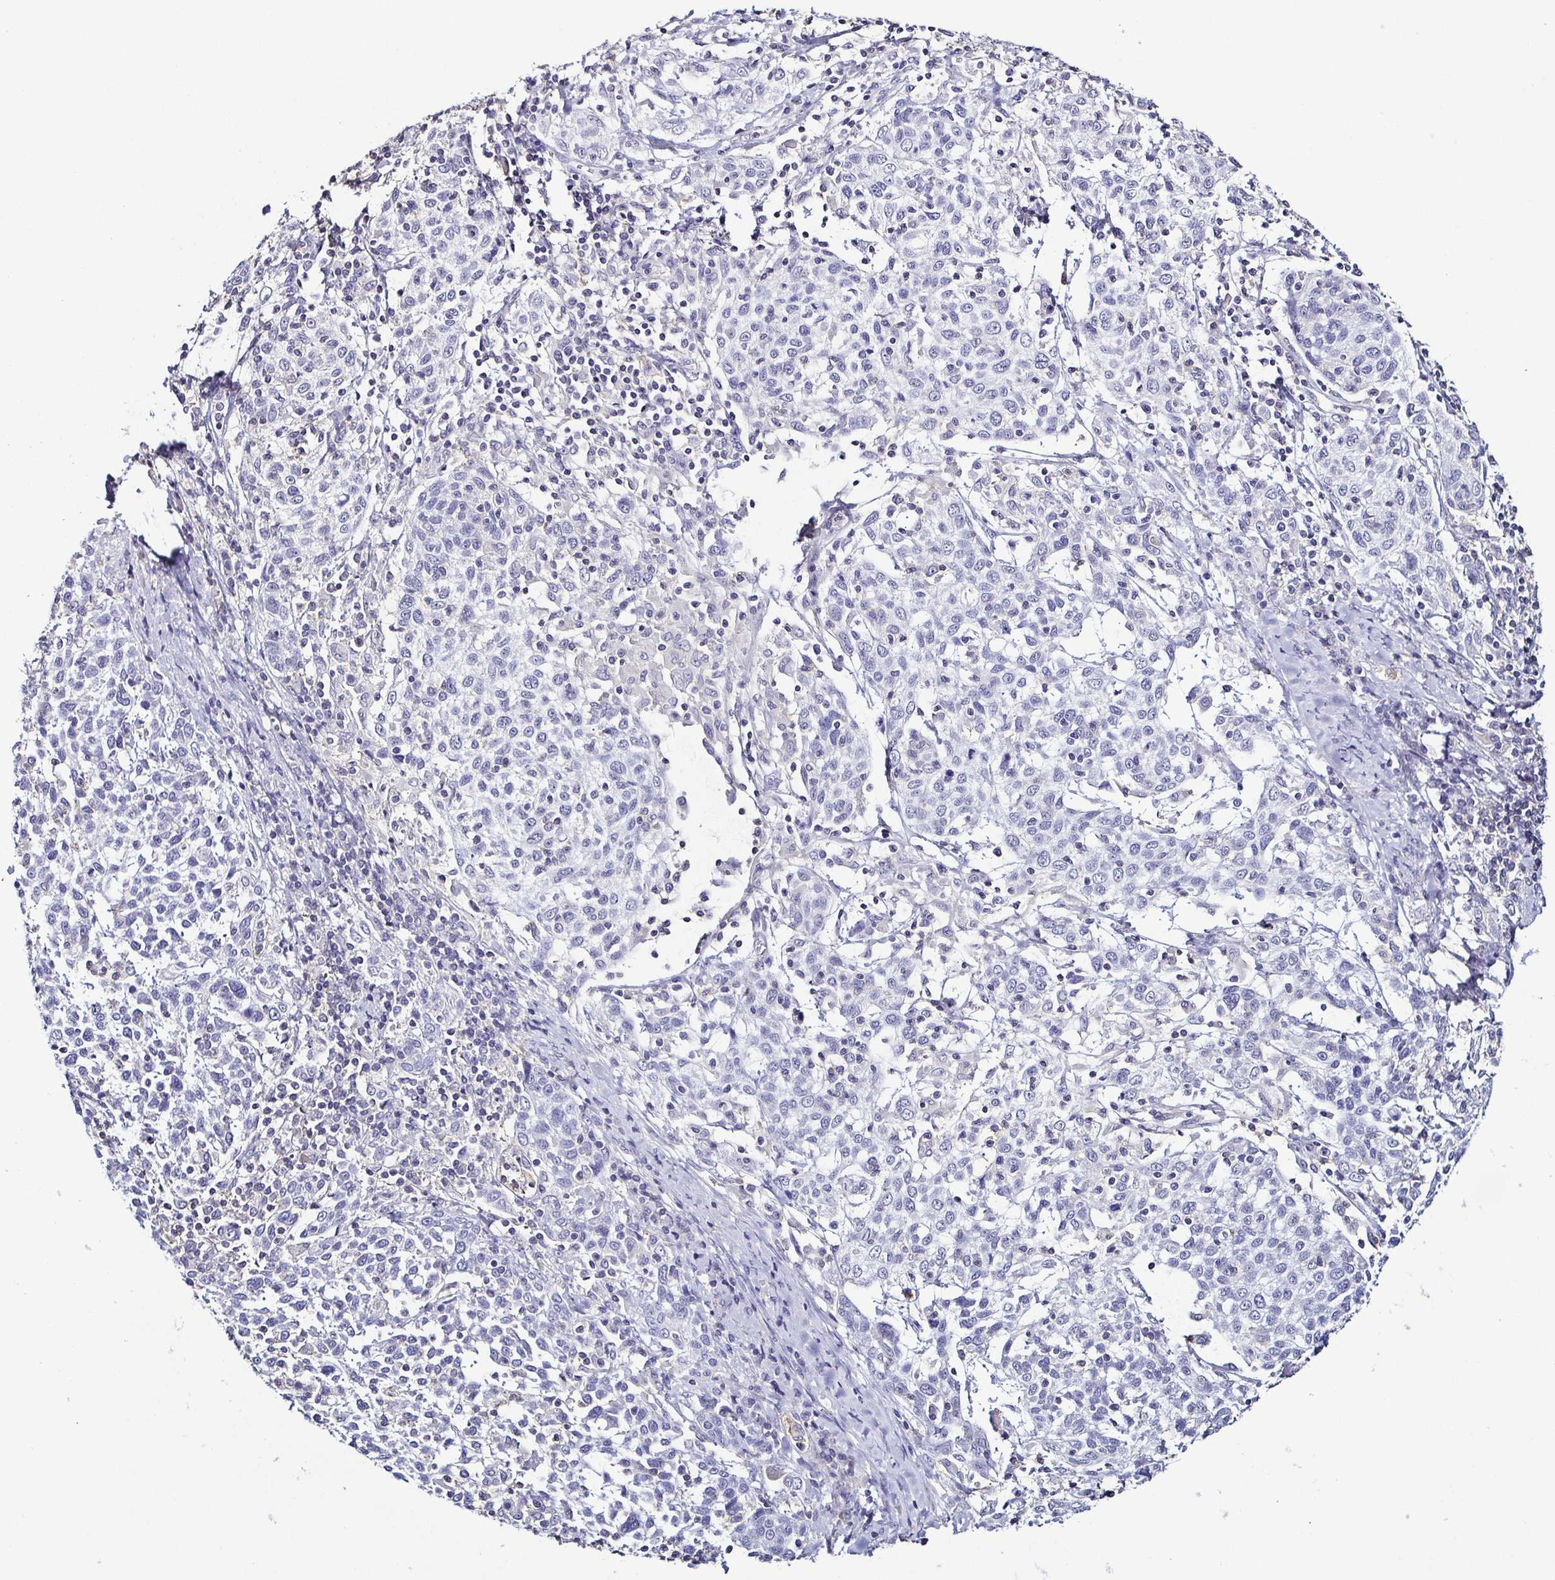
{"staining": {"intensity": "negative", "quantity": "none", "location": "none"}, "tissue": "cervical cancer", "cell_type": "Tumor cells", "image_type": "cancer", "snomed": [{"axis": "morphology", "description": "Squamous cell carcinoma, NOS"}, {"axis": "topography", "description": "Cervix"}], "caption": "Cervical cancer (squamous cell carcinoma) was stained to show a protein in brown. There is no significant staining in tumor cells. (Brightfield microscopy of DAB (3,3'-diaminobenzidine) immunohistochemistry (IHC) at high magnification).", "gene": "TNNT2", "patient": {"sex": "female", "age": 61}}